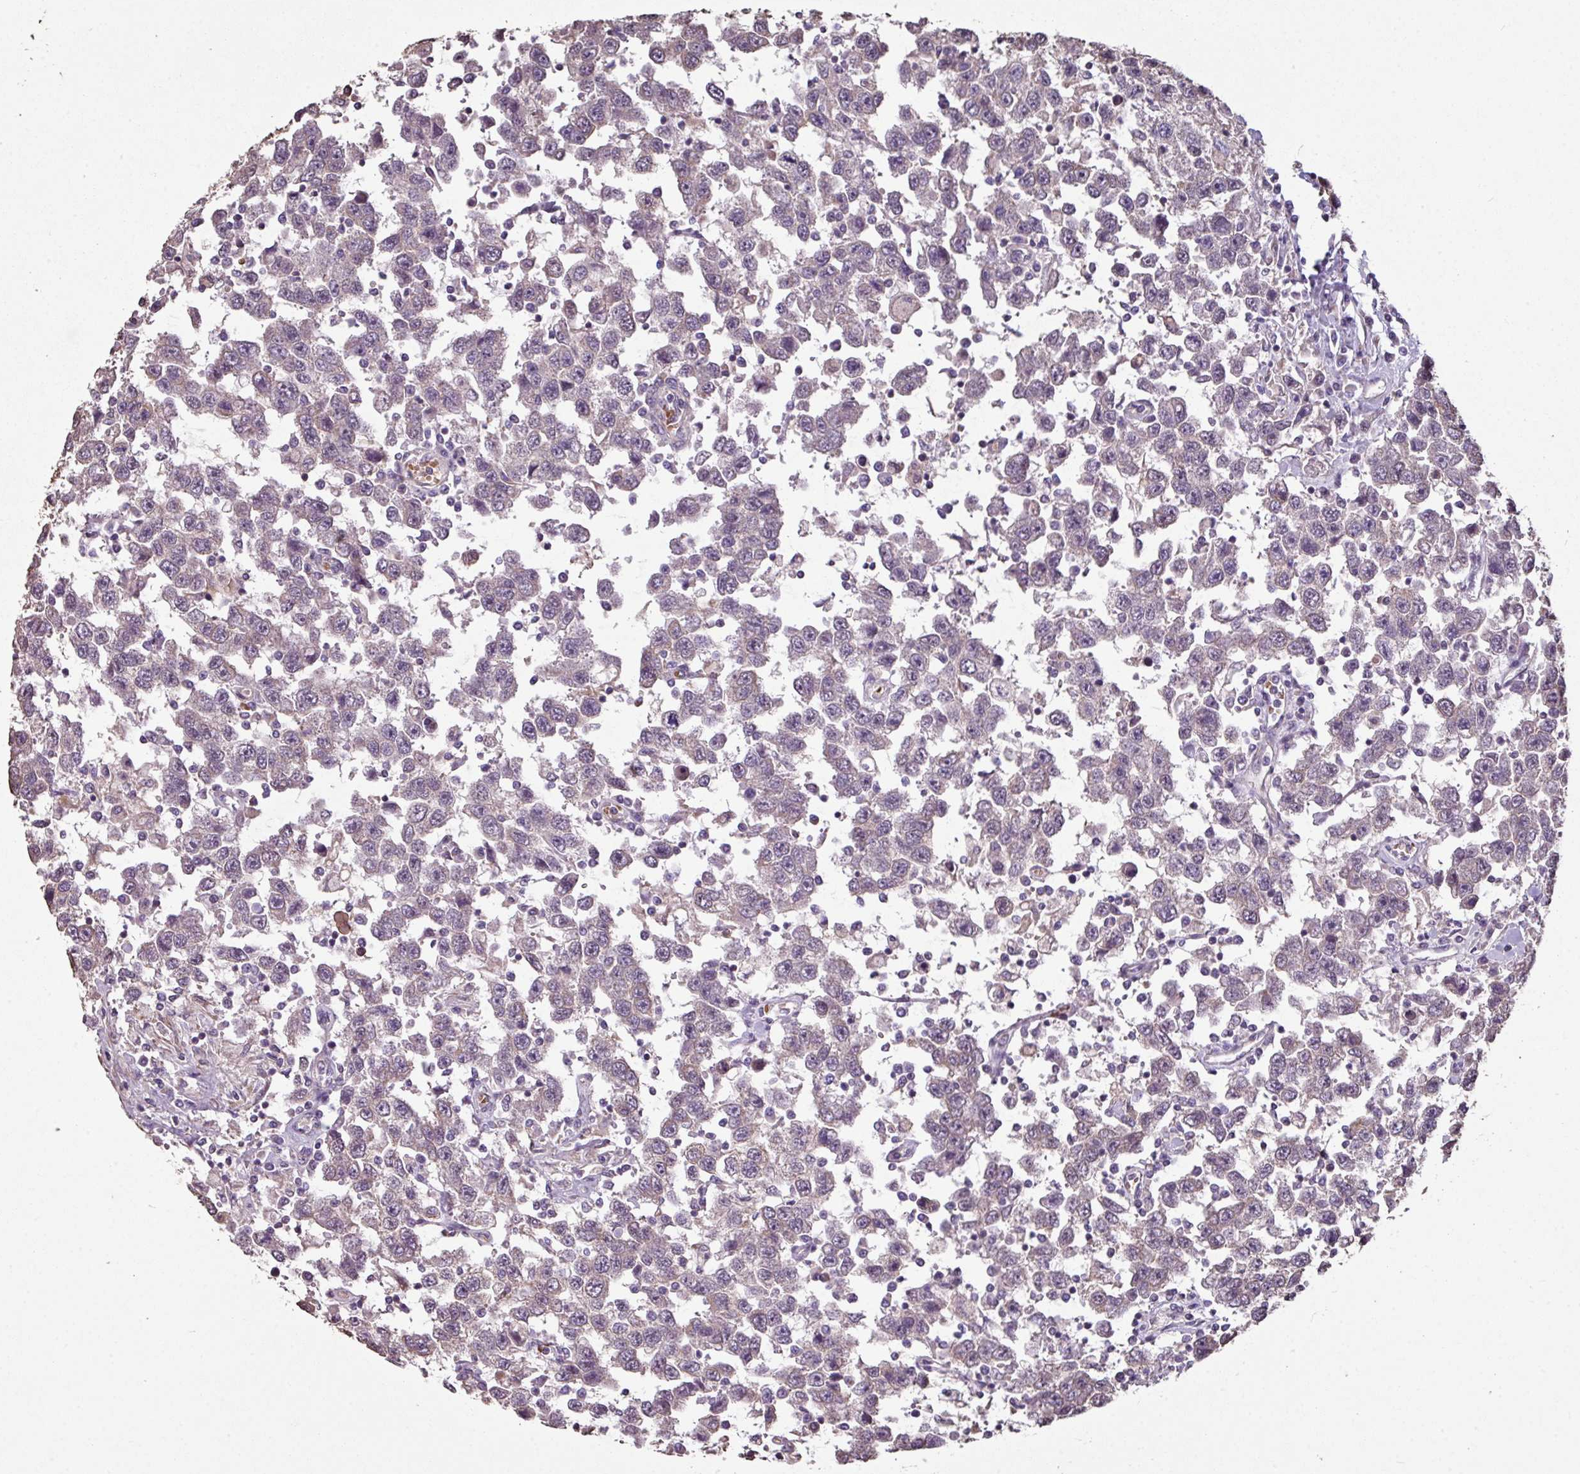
{"staining": {"intensity": "negative", "quantity": "none", "location": "none"}, "tissue": "testis cancer", "cell_type": "Tumor cells", "image_type": "cancer", "snomed": [{"axis": "morphology", "description": "Seminoma, NOS"}, {"axis": "topography", "description": "Testis"}], "caption": "Immunohistochemistry of seminoma (testis) displays no staining in tumor cells.", "gene": "NHSL2", "patient": {"sex": "male", "age": 41}}